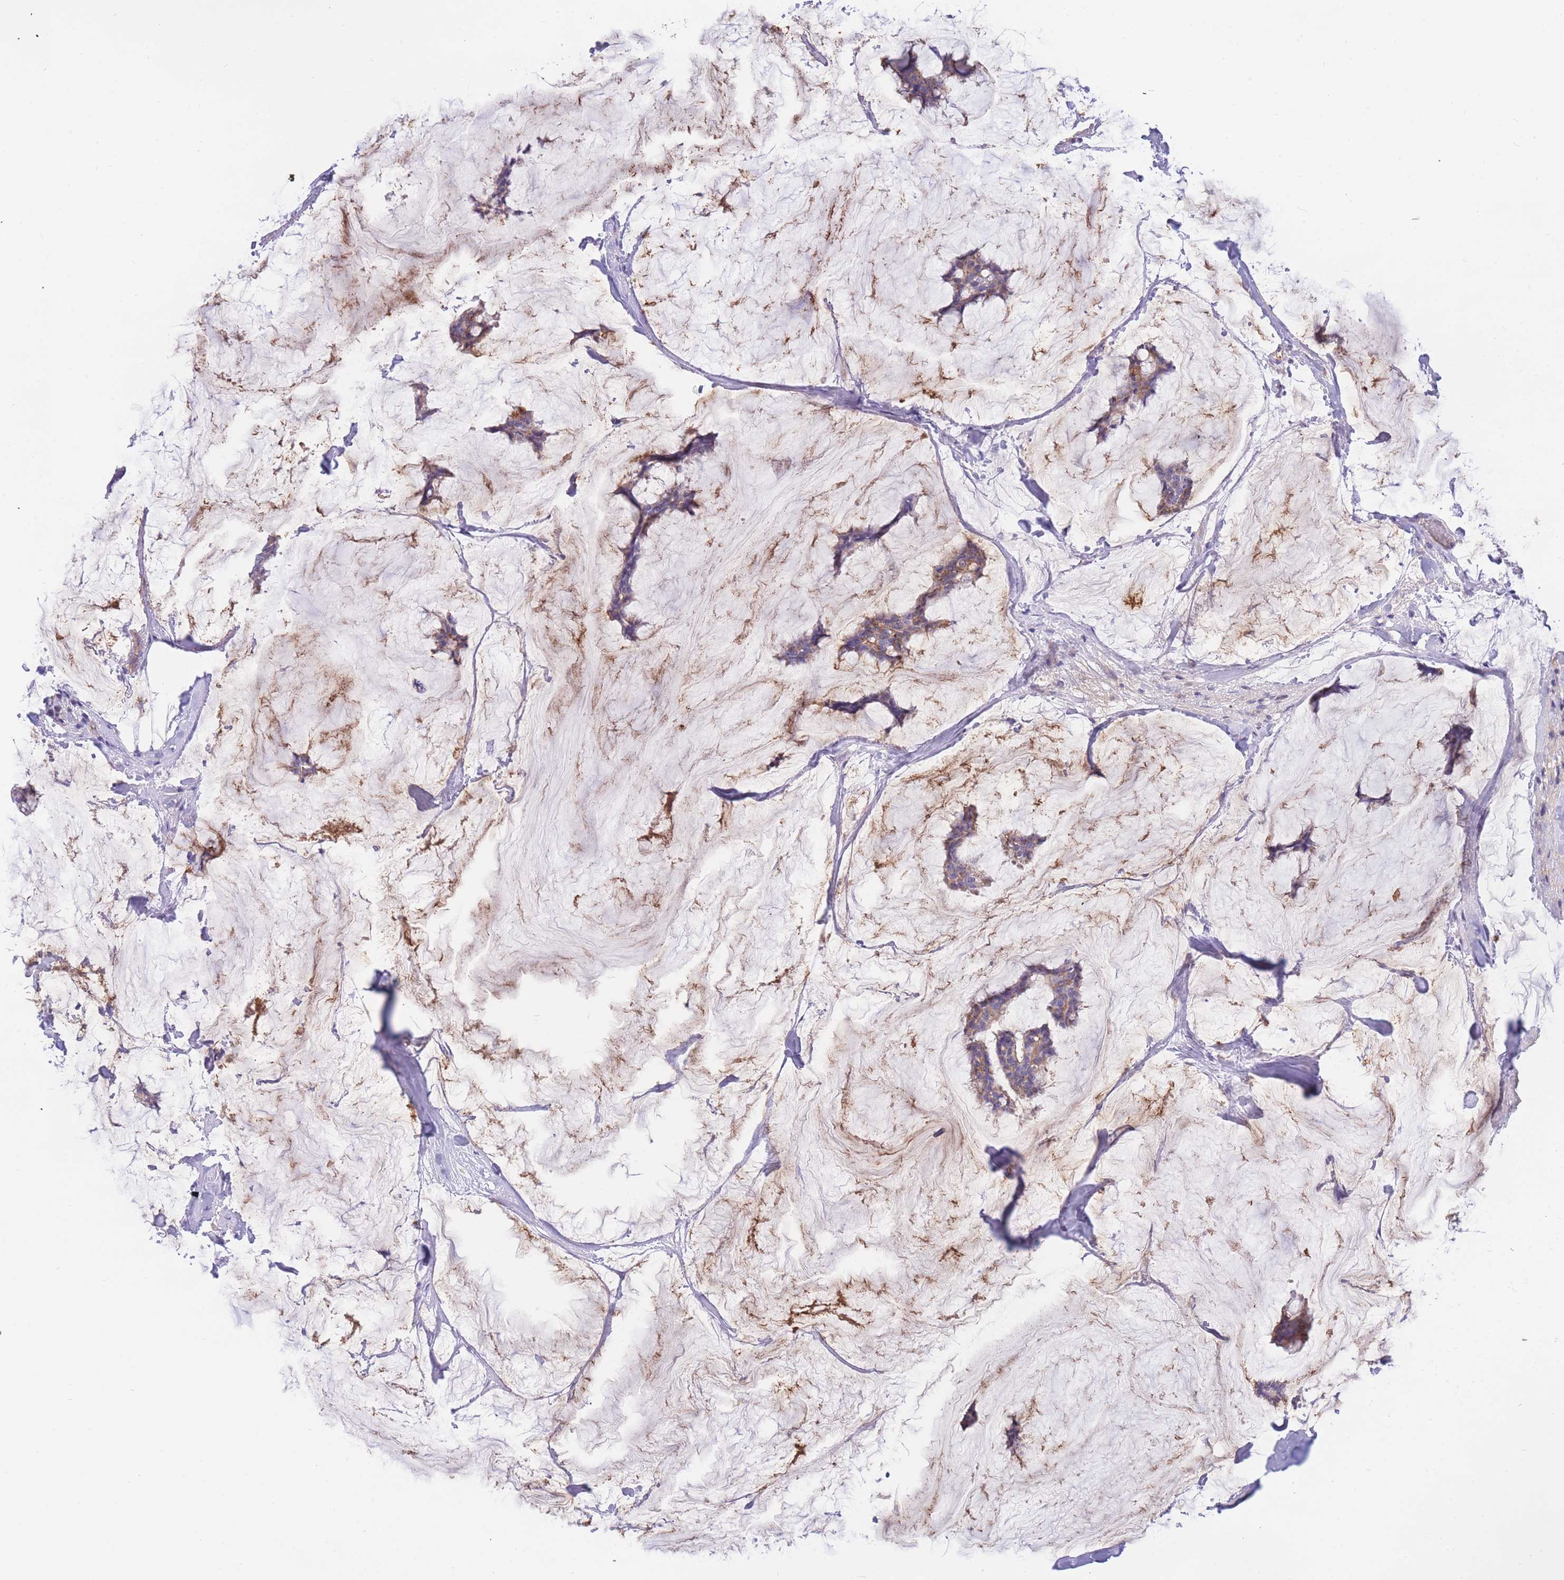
{"staining": {"intensity": "weak", "quantity": "<25%", "location": "cytoplasmic/membranous"}, "tissue": "breast cancer", "cell_type": "Tumor cells", "image_type": "cancer", "snomed": [{"axis": "morphology", "description": "Duct carcinoma"}, {"axis": "topography", "description": "Breast"}], "caption": "Tumor cells are negative for protein expression in human breast cancer (infiltrating ductal carcinoma).", "gene": "SULT1A1", "patient": {"sex": "female", "age": 93}}